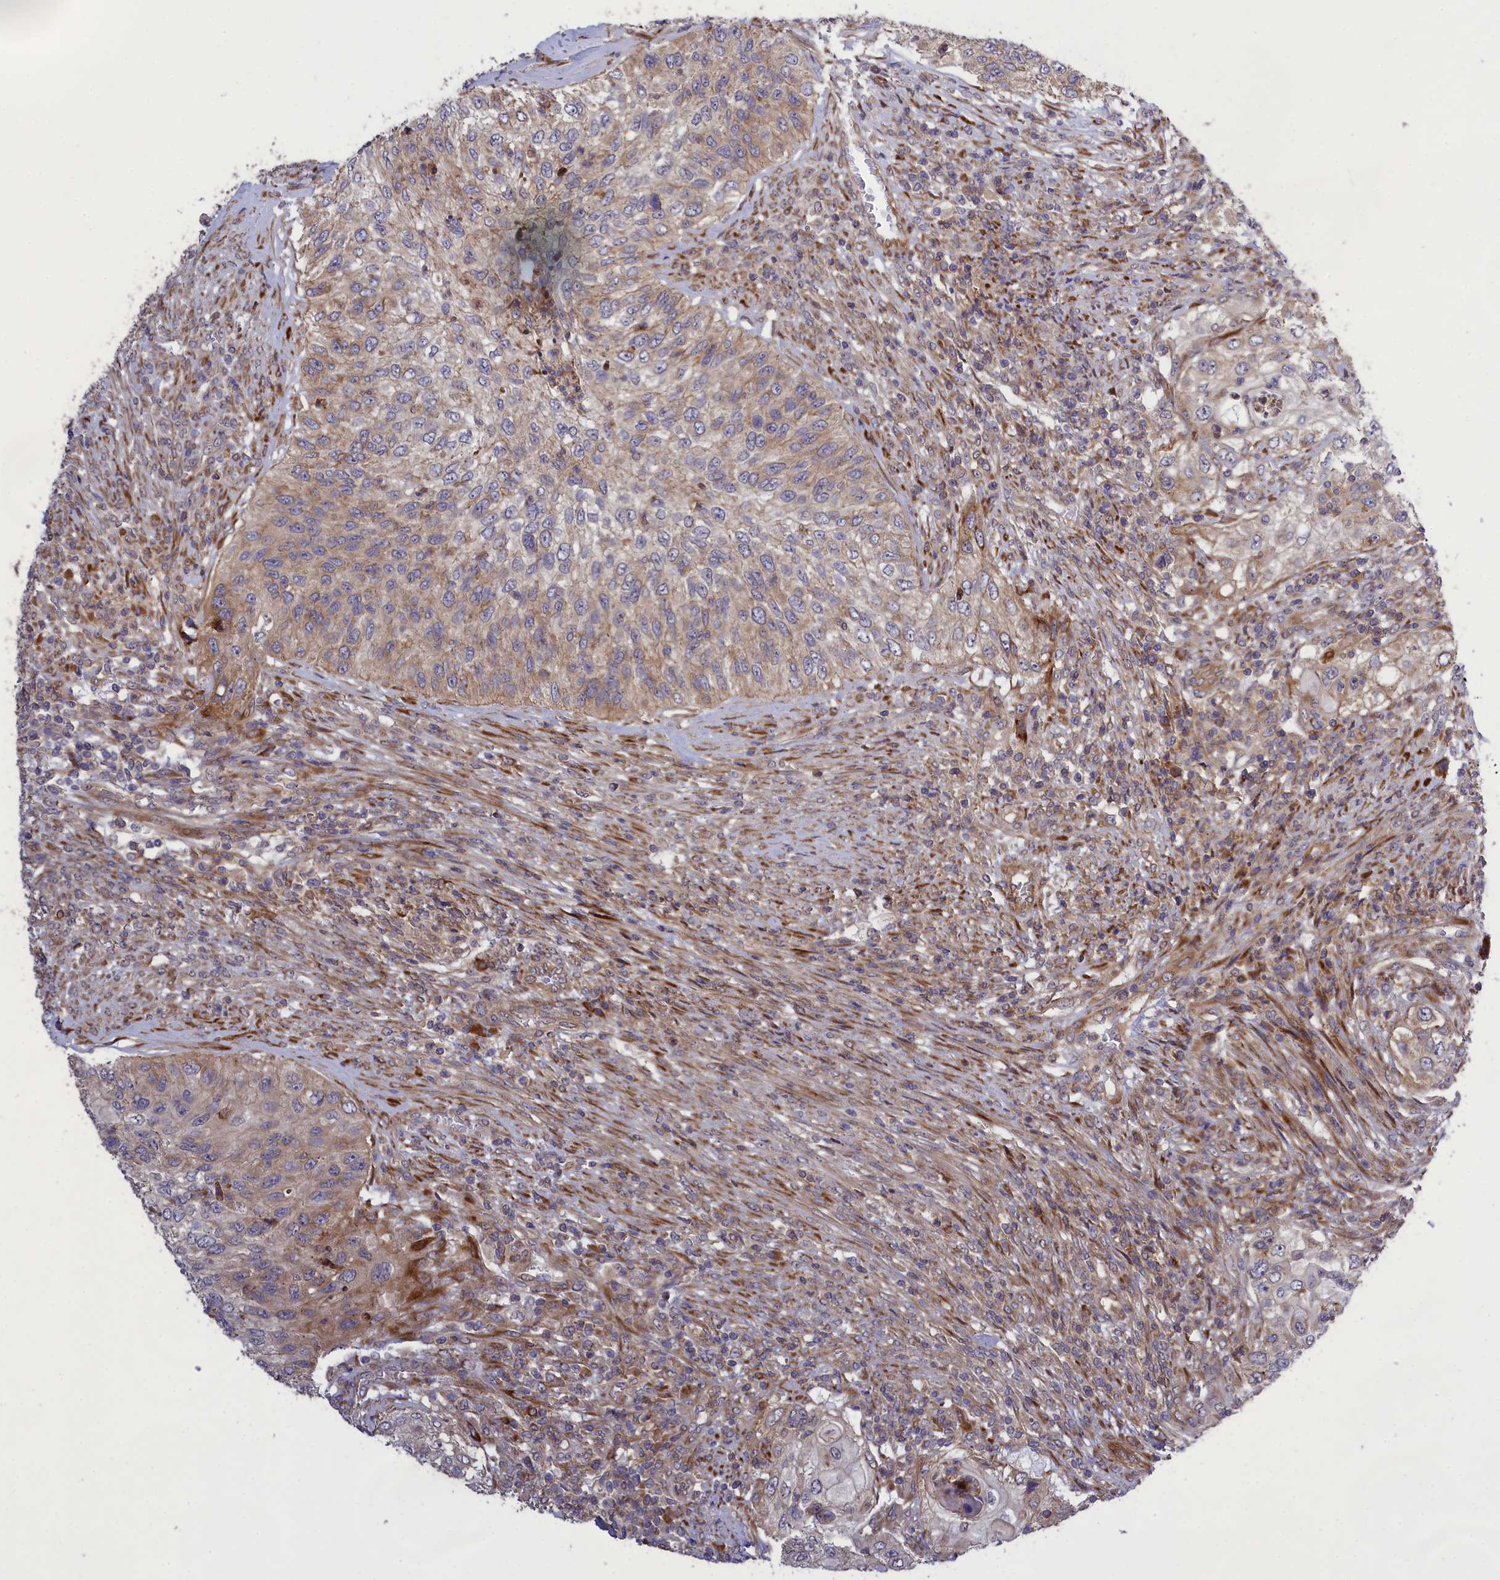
{"staining": {"intensity": "moderate", "quantity": "<25%", "location": "cytoplasmic/membranous"}, "tissue": "urothelial cancer", "cell_type": "Tumor cells", "image_type": "cancer", "snomed": [{"axis": "morphology", "description": "Urothelial carcinoma, High grade"}, {"axis": "topography", "description": "Urinary bladder"}], "caption": "This is an image of immunohistochemistry staining of urothelial carcinoma (high-grade), which shows moderate expression in the cytoplasmic/membranous of tumor cells.", "gene": "DDX60L", "patient": {"sex": "female", "age": 60}}